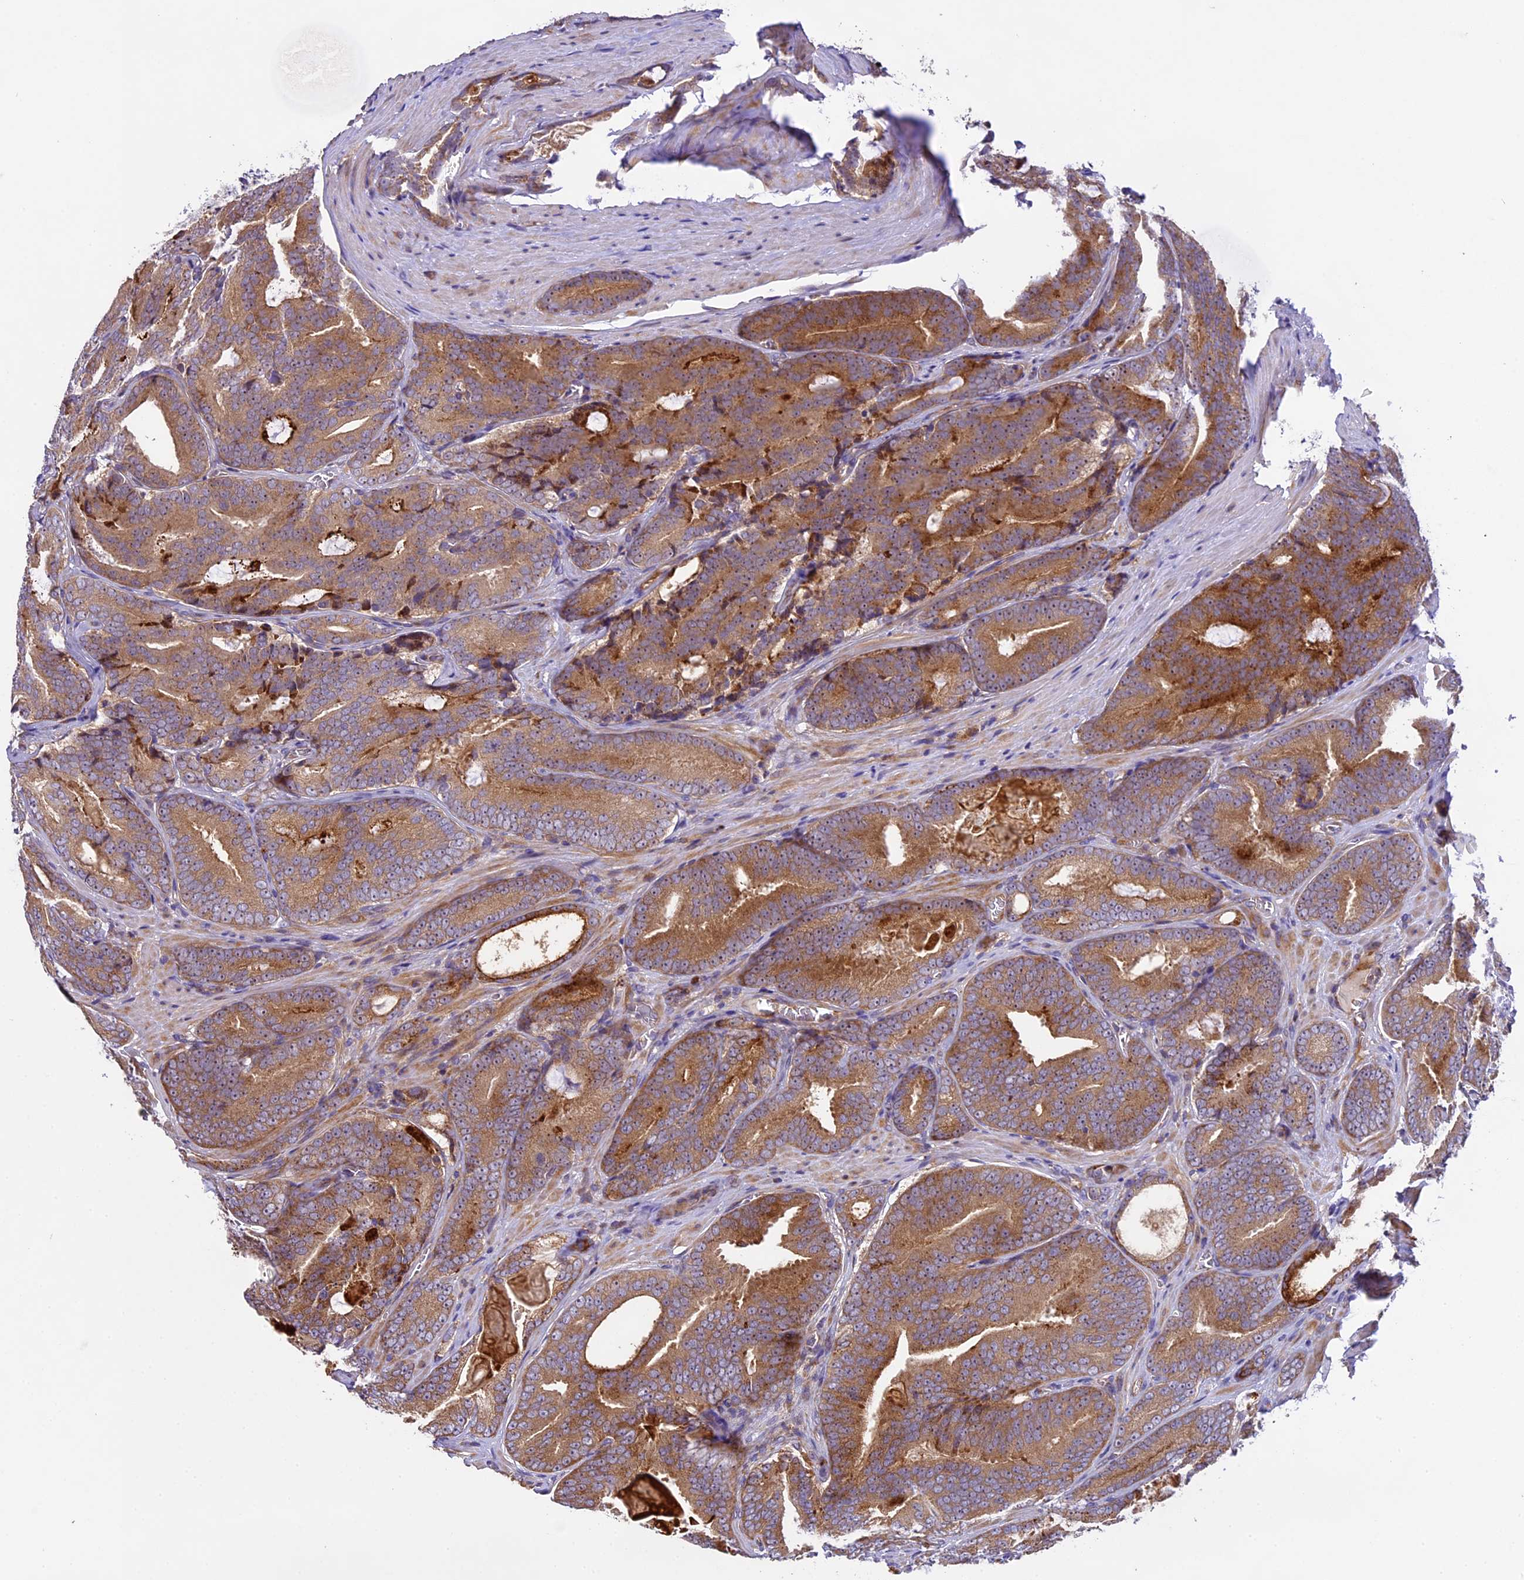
{"staining": {"intensity": "moderate", "quantity": ">75%", "location": "cytoplasmic/membranous"}, "tissue": "prostate cancer", "cell_type": "Tumor cells", "image_type": "cancer", "snomed": [{"axis": "morphology", "description": "Adenocarcinoma, High grade"}, {"axis": "topography", "description": "Prostate"}], "caption": "Protein analysis of prostate cancer tissue shows moderate cytoplasmic/membranous expression in approximately >75% of tumor cells.", "gene": "SPIRE1", "patient": {"sex": "male", "age": 66}}